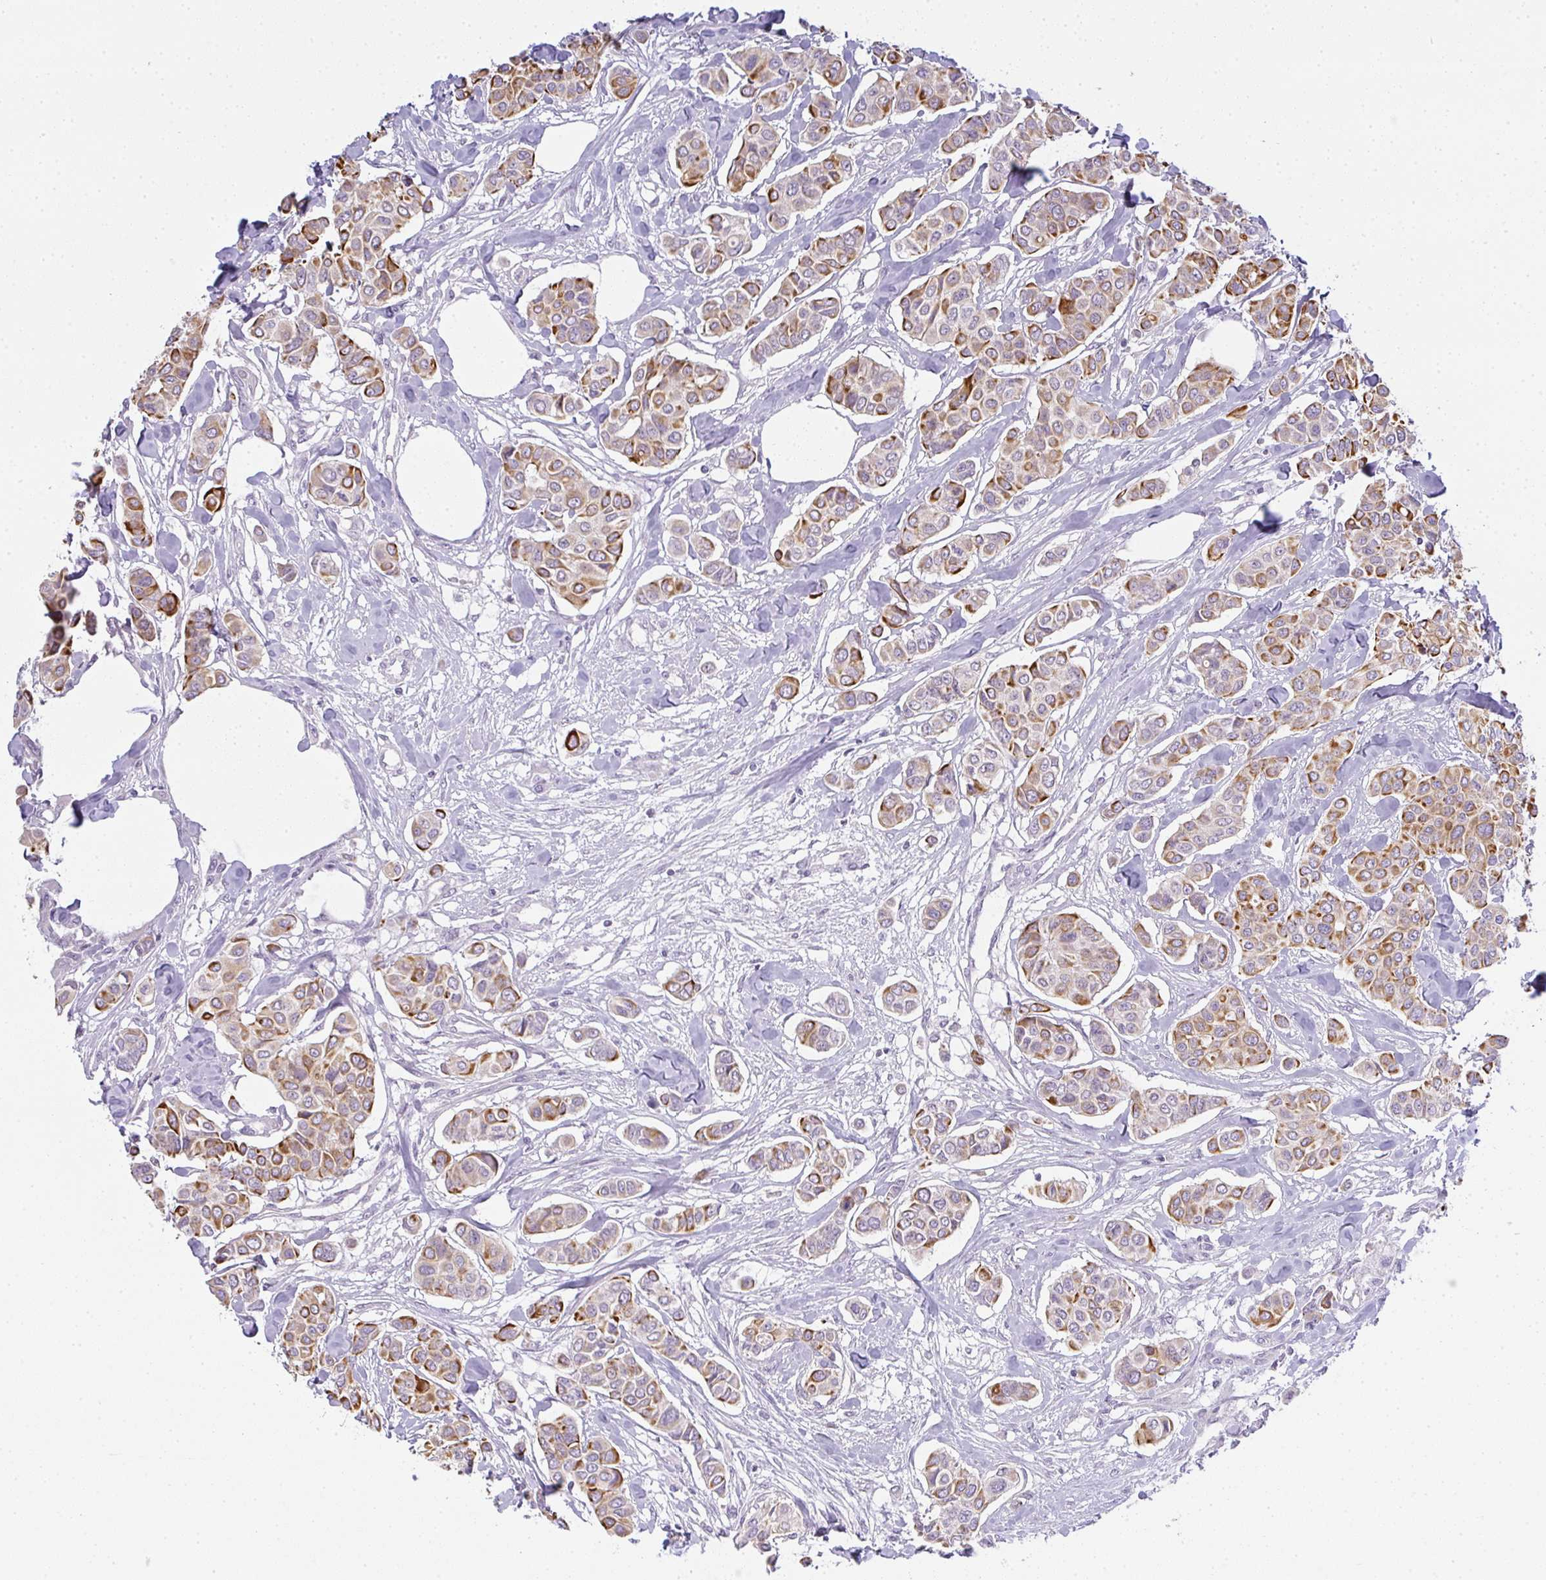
{"staining": {"intensity": "strong", "quantity": "25%-75%", "location": "cytoplasmic/membranous"}, "tissue": "breast cancer", "cell_type": "Tumor cells", "image_type": "cancer", "snomed": [{"axis": "morphology", "description": "Lobular carcinoma"}, {"axis": "topography", "description": "Breast"}], "caption": "A brown stain shows strong cytoplasmic/membranous positivity of a protein in breast lobular carcinoma tumor cells.", "gene": "SIRPB2", "patient": {"sex": "female", "age": 51}}